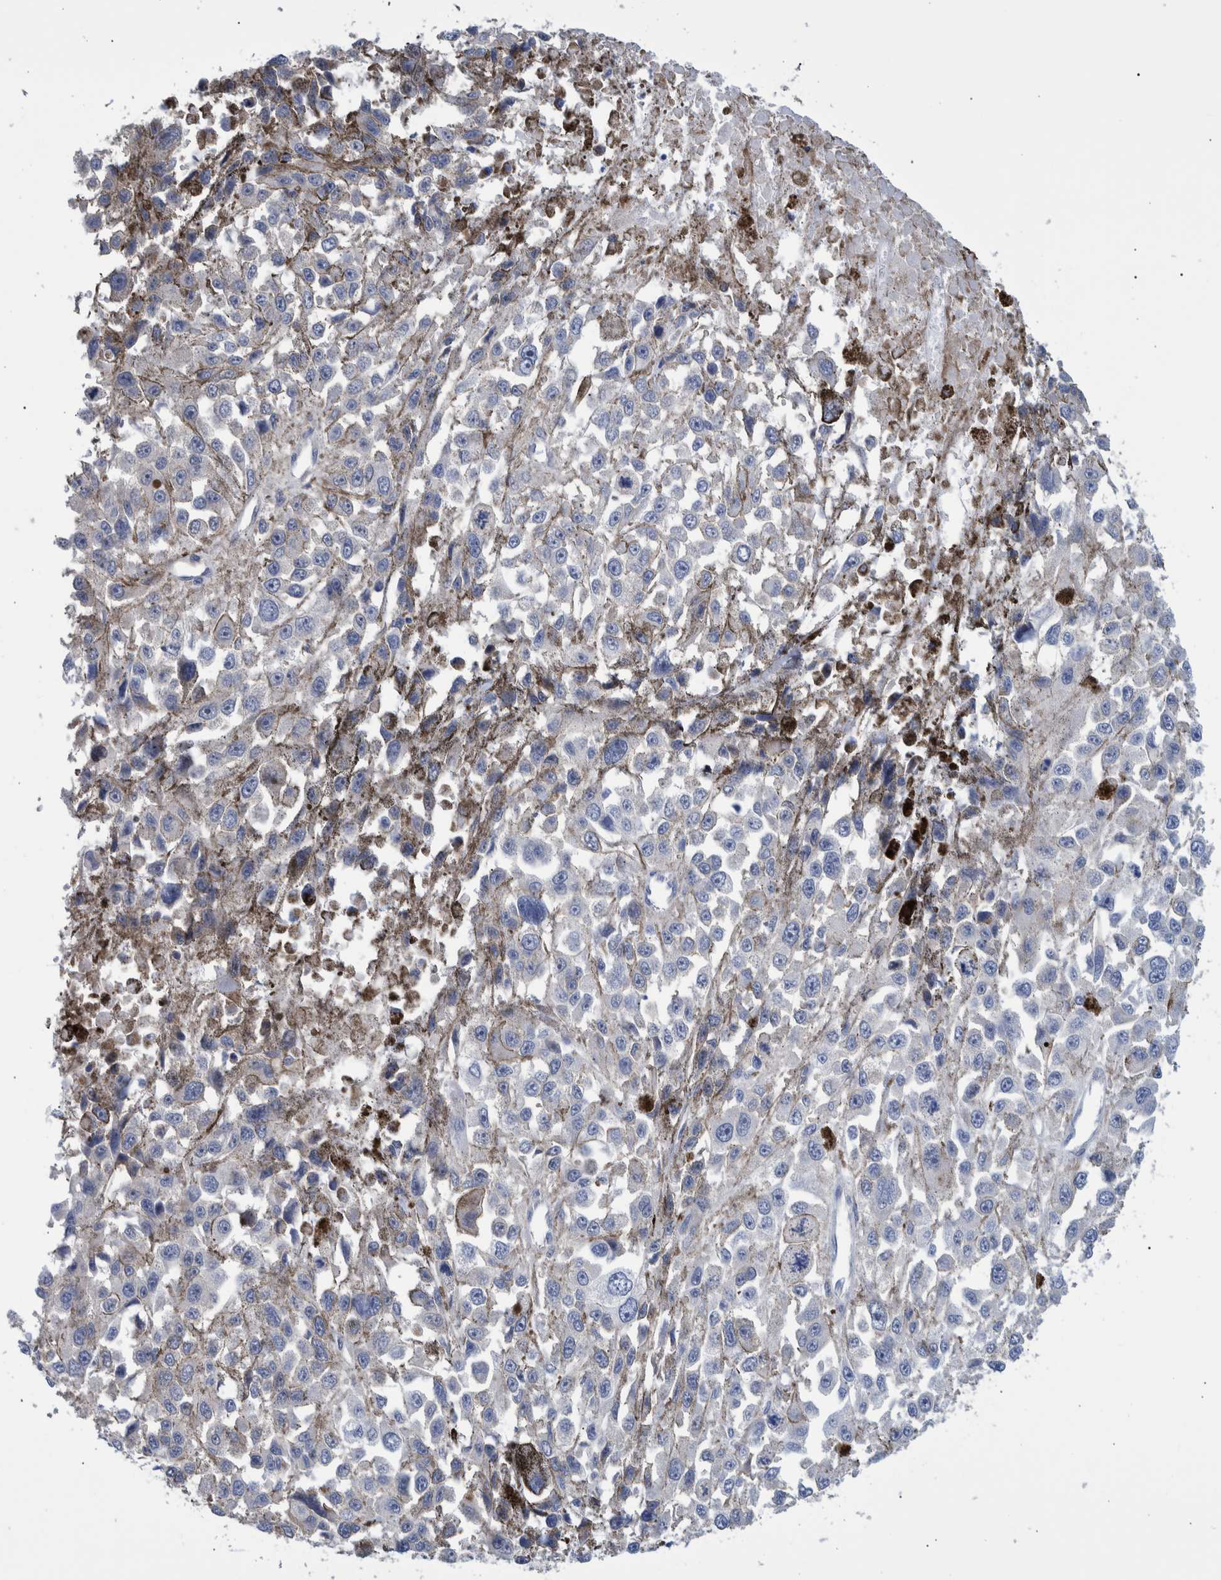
{"staining": {"intensity": "negative", "quantity": "none", "location": "none"}, "tissue": "melanoma", "cell_type": "Tumor cells", "image_type": "cancer", "snomed": [{"axis": "morphology", "description": "Malignant melanoma, Metastatic site"}, {"axis": "topography", "description": "Lymph node"}], "caption": "Immunohistochemistry (IHC) photomicrograph of human malignant melanoma (metastatic site) stained for a protein (brown), which exhibits no expression in tumor cells. (Brightfield microscopy of DAB (3,3'-diaminobenzidine) IHC at high magnification).", "gene": "PPP3CC", "patient": {"sex": "male", "age": 59}}